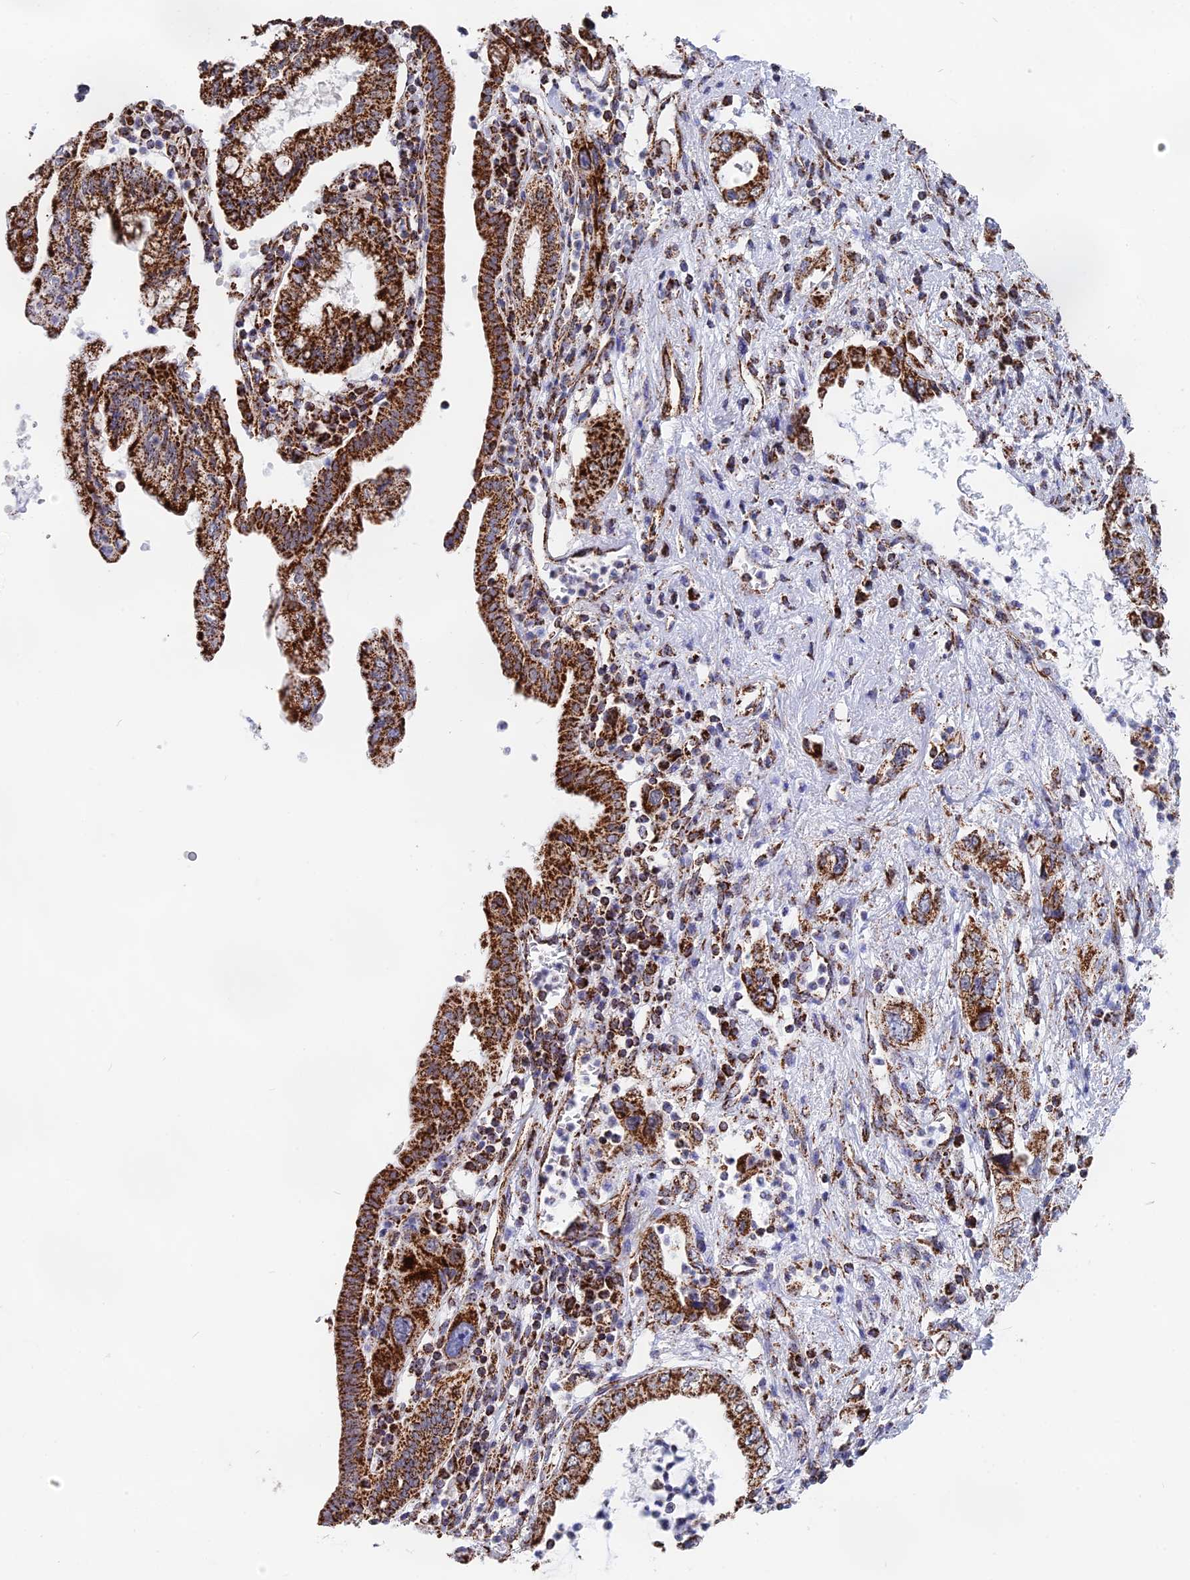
{"staining": {"intensity": "strong", "quantity": ">75%", "location": "cytoplasmic/membranous"}, "tissue": "pancreatic cancer", "cell_type": "Tumor cells", "image_type": "cancer", "snomed": [{"axis": "morphology", "description": "Adenocarcinoma, NOS"}, {"axis": "topography", "description": "Pancreas"}], "caption": "Pancreatic cancer stained for a protein exhibits strong cytoplasmic/membranous positivity in tumor cells.", "gene": "CDC16", "patient": {"sex": "female", "age": 73}}